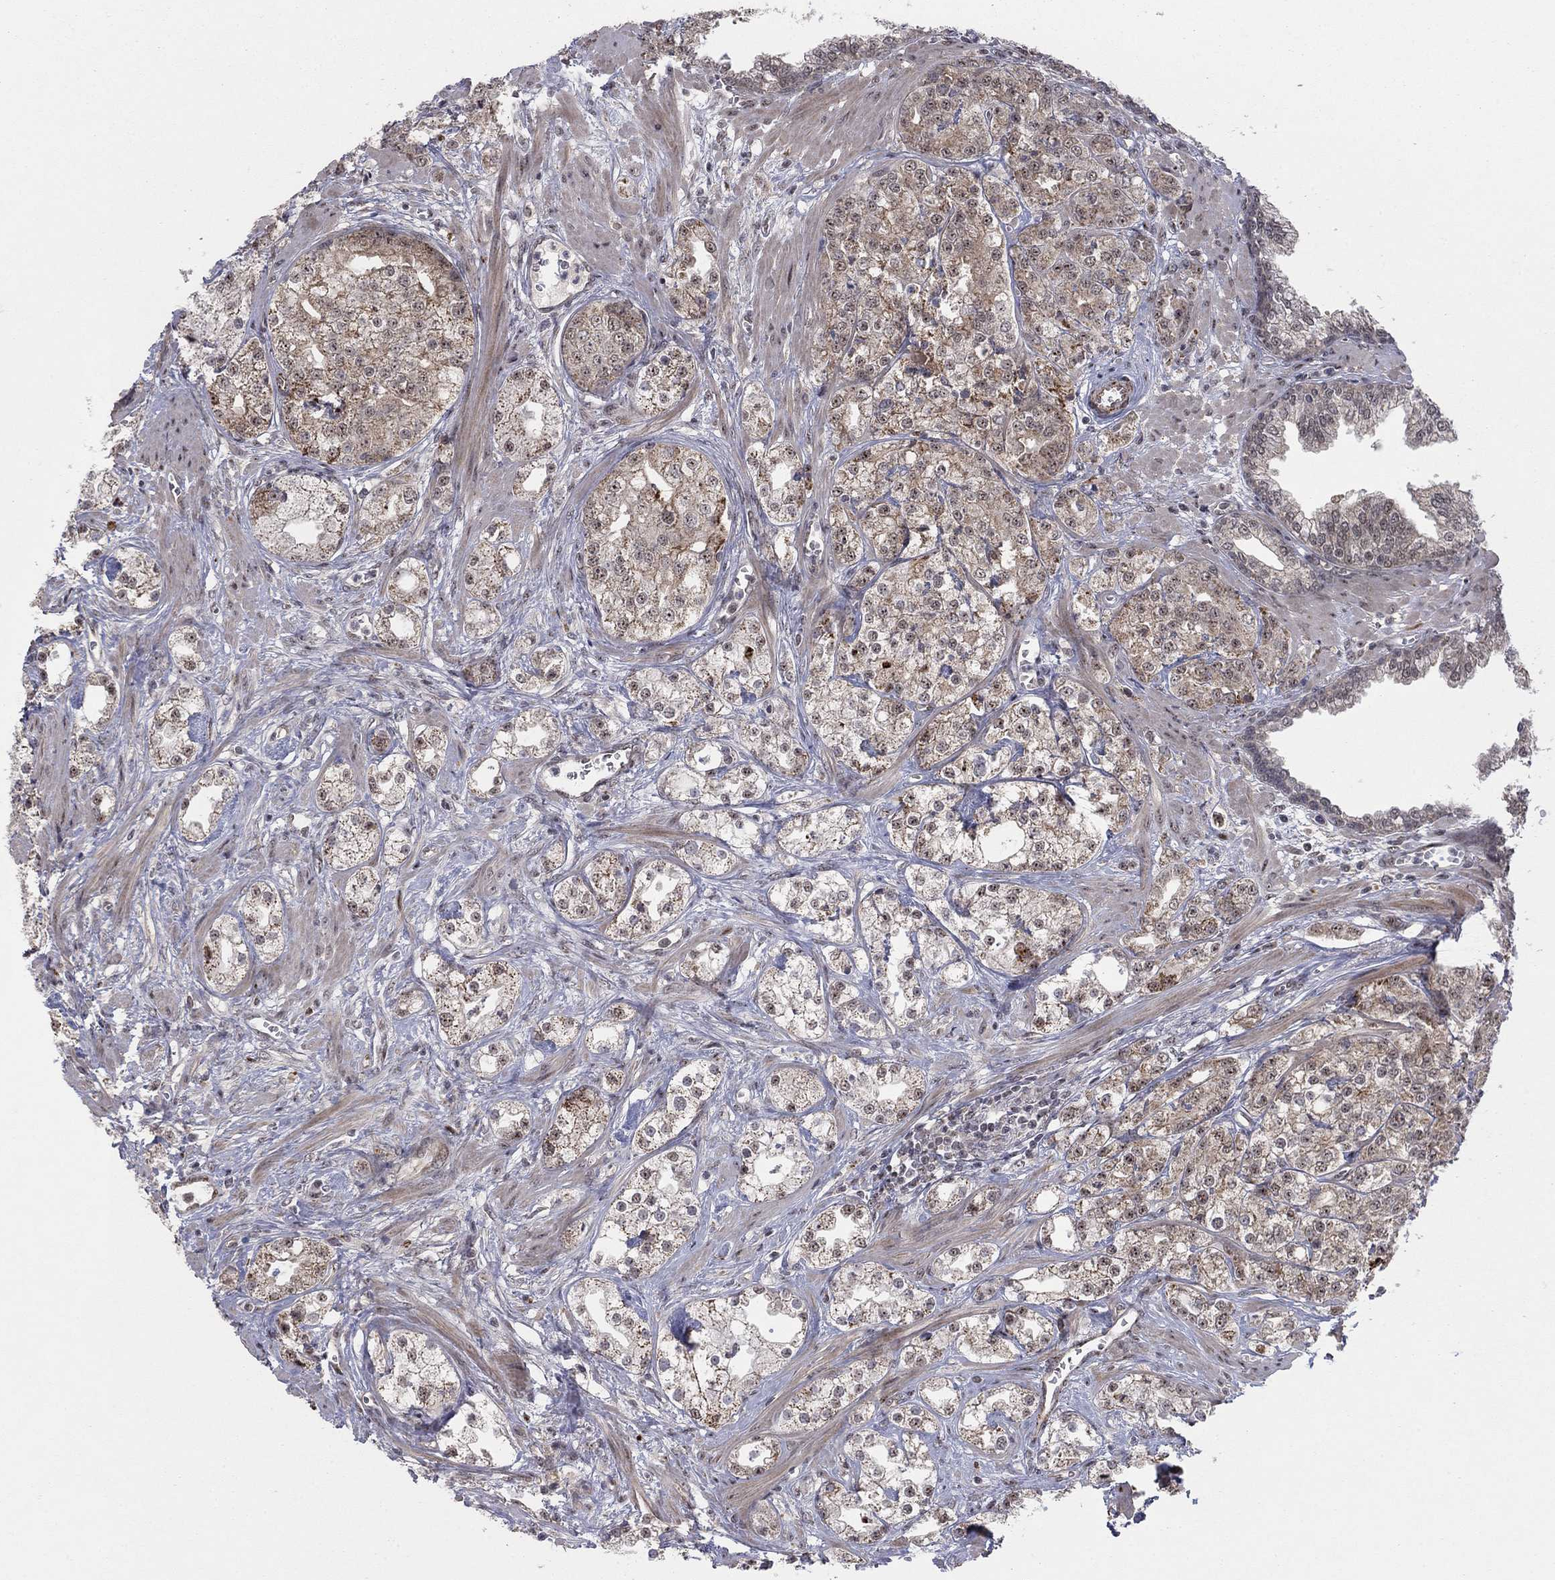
{"staining": {"intensity": "moderate", "quantity": "25%-75%", "location": "cytoplasmic/membranous"}, "tissue": "prostate cancer", "cell_type": "Tumor cells", "image_type": "cancer", "snomed": [{"axis": "morphology", "description": "Adenocarcinoma, NOS"}, {"axis": "topography", "description": "Prostate and seminal vesicle, NOS"}, {"axis": "topography", "description": "Prostate"}], "caption": "Brown immunohistochemical staining in human prostate cancer displays moderate cytoplasmic/membranous positivity in approximately 25%-75% of tumor cells.", "gene": "ZNF395", "patient": {"sex": "male", "age": 62}}